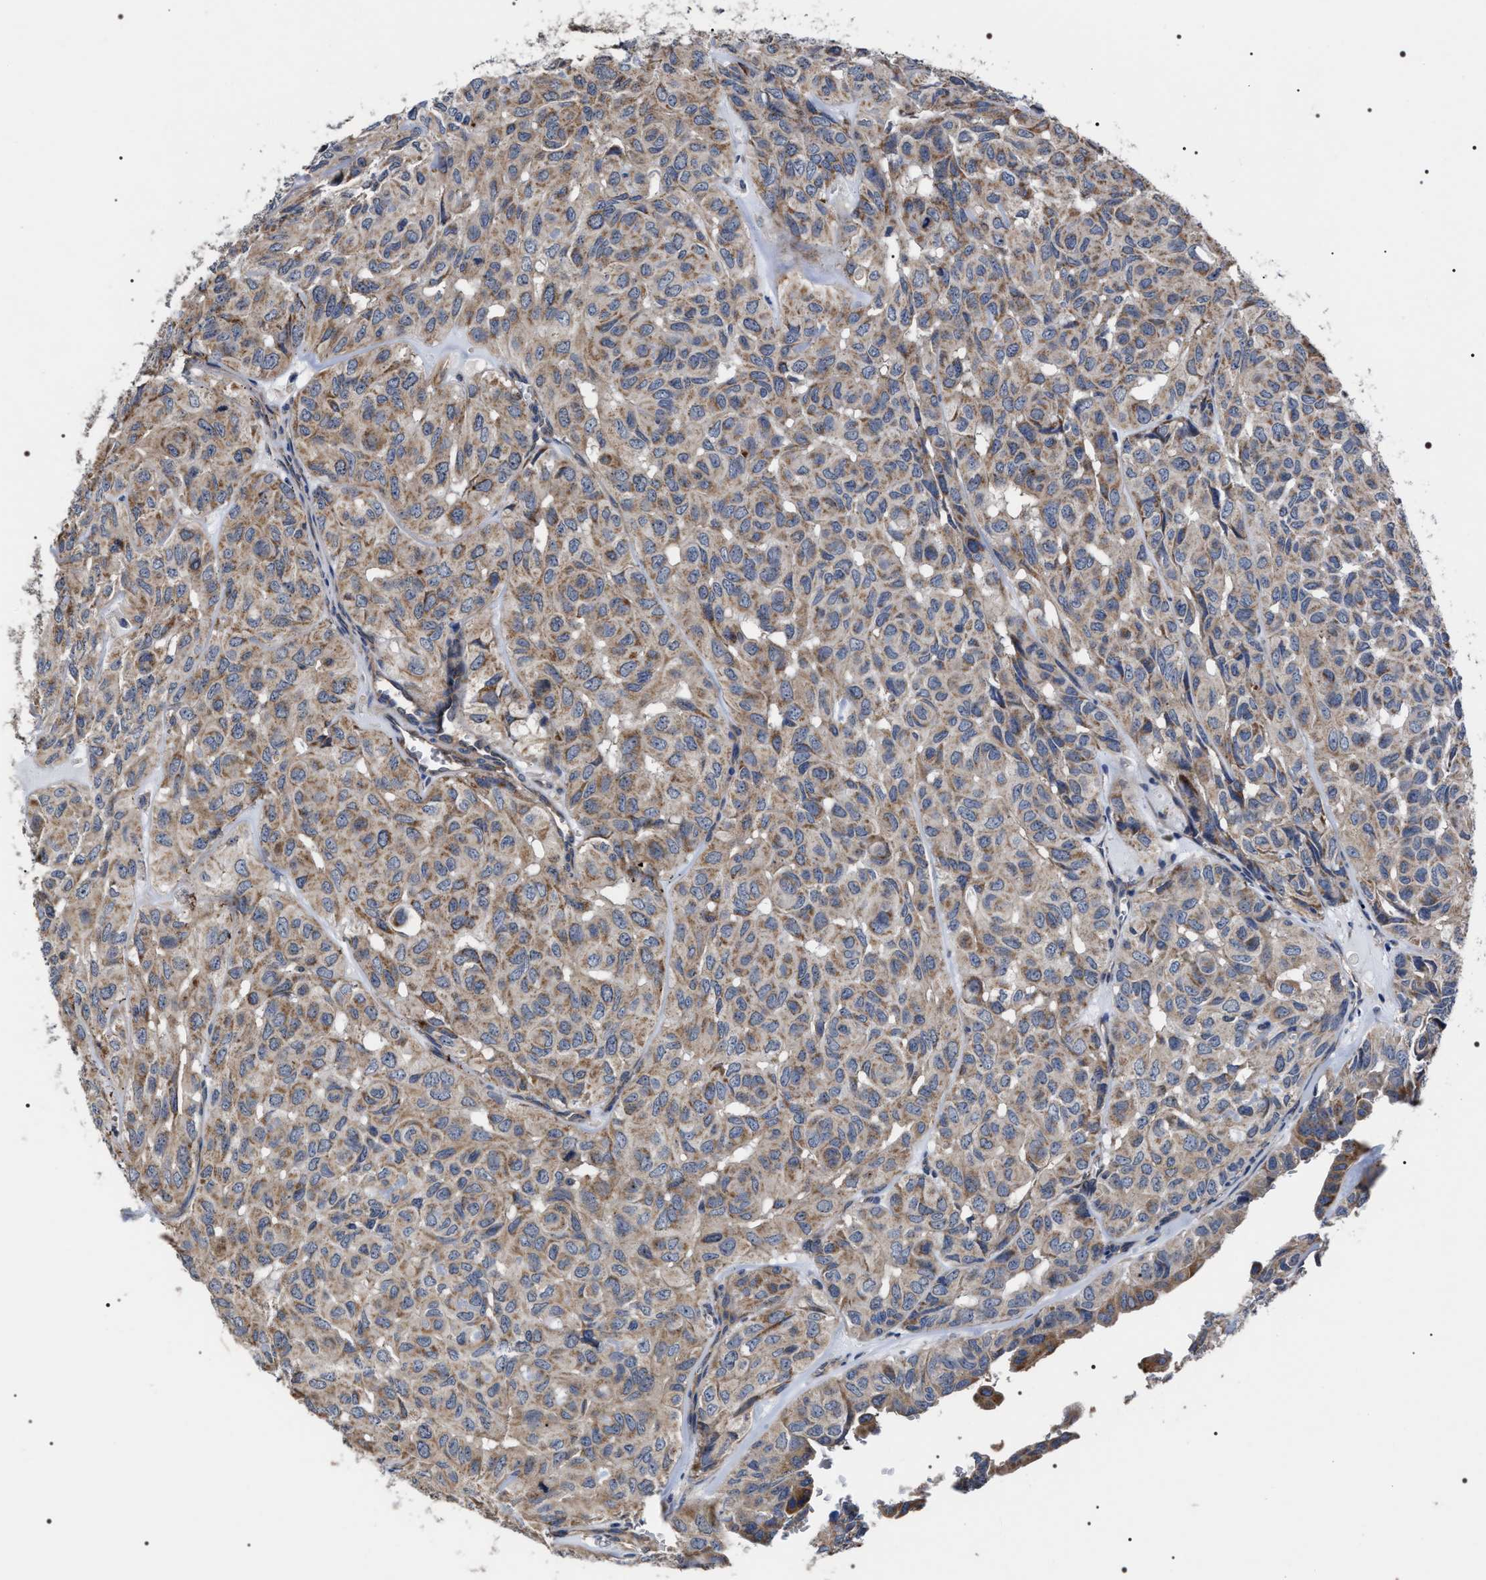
{"staining": {"intensity": "weak", "quantity": ">75%", "location": "cytoplasmic/membranous"}, "tissue": "head and neck cancer", "cell_type": "Tumor cells", "image_type": "cancer", "snomed": [{"axis": "morphology", "description": "Adenocarcinoma, NOS"}, {"axis": "topography", "description": "Salivary gland, NOS"}, {"axis": "topography", "description": "Head-Neck"}], "caption": "Weak cytoplasmic/membranous protein expression is seen in about >75% of tumor cells in head and neck cancer (adenocarcinoma). Using DAB (brown) and hematoxylin (blue) stains, captured at high magnification using brightfield microscopy.", "gene": "MIS18A", "patient": {"sex": "female", "age": 76}}